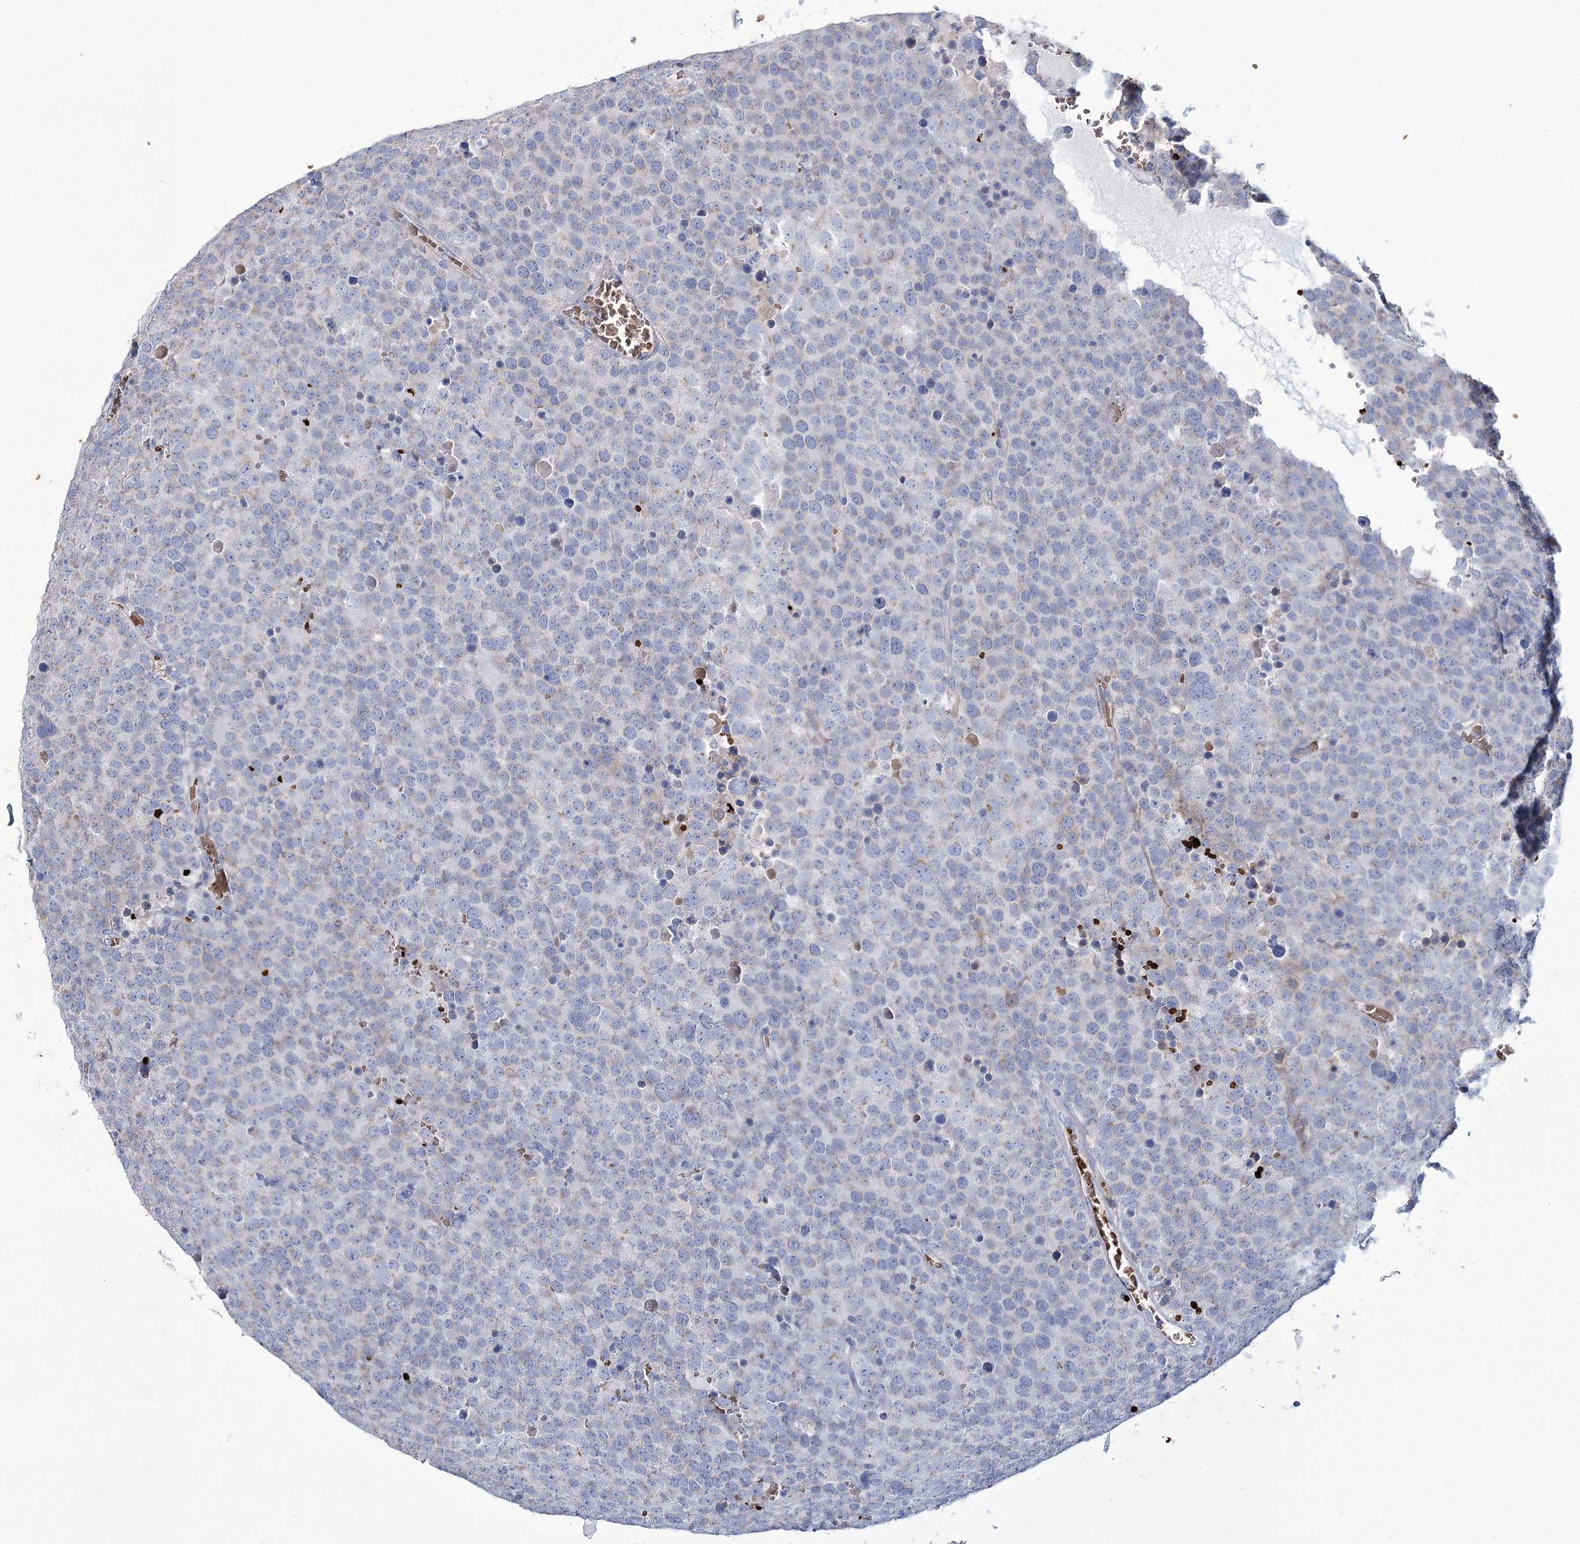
{"staining": {"intensity": "negative", "quantity": "none", "location": "none"}, "tissue": "testis cancer", "cell_type": "Tumor cells", "image_type": "cancer", "snomed": [{"axis": "morphology", "description": "Seminoma, NOS"}, {"axis": "topography", "description": "Testis"}], "caption": "Immunohistochemical staining of testis cancer displays no significant positivity in tumor cells.", "gene": "GBF1", "patient": {"sex": "male", "age": 71}}